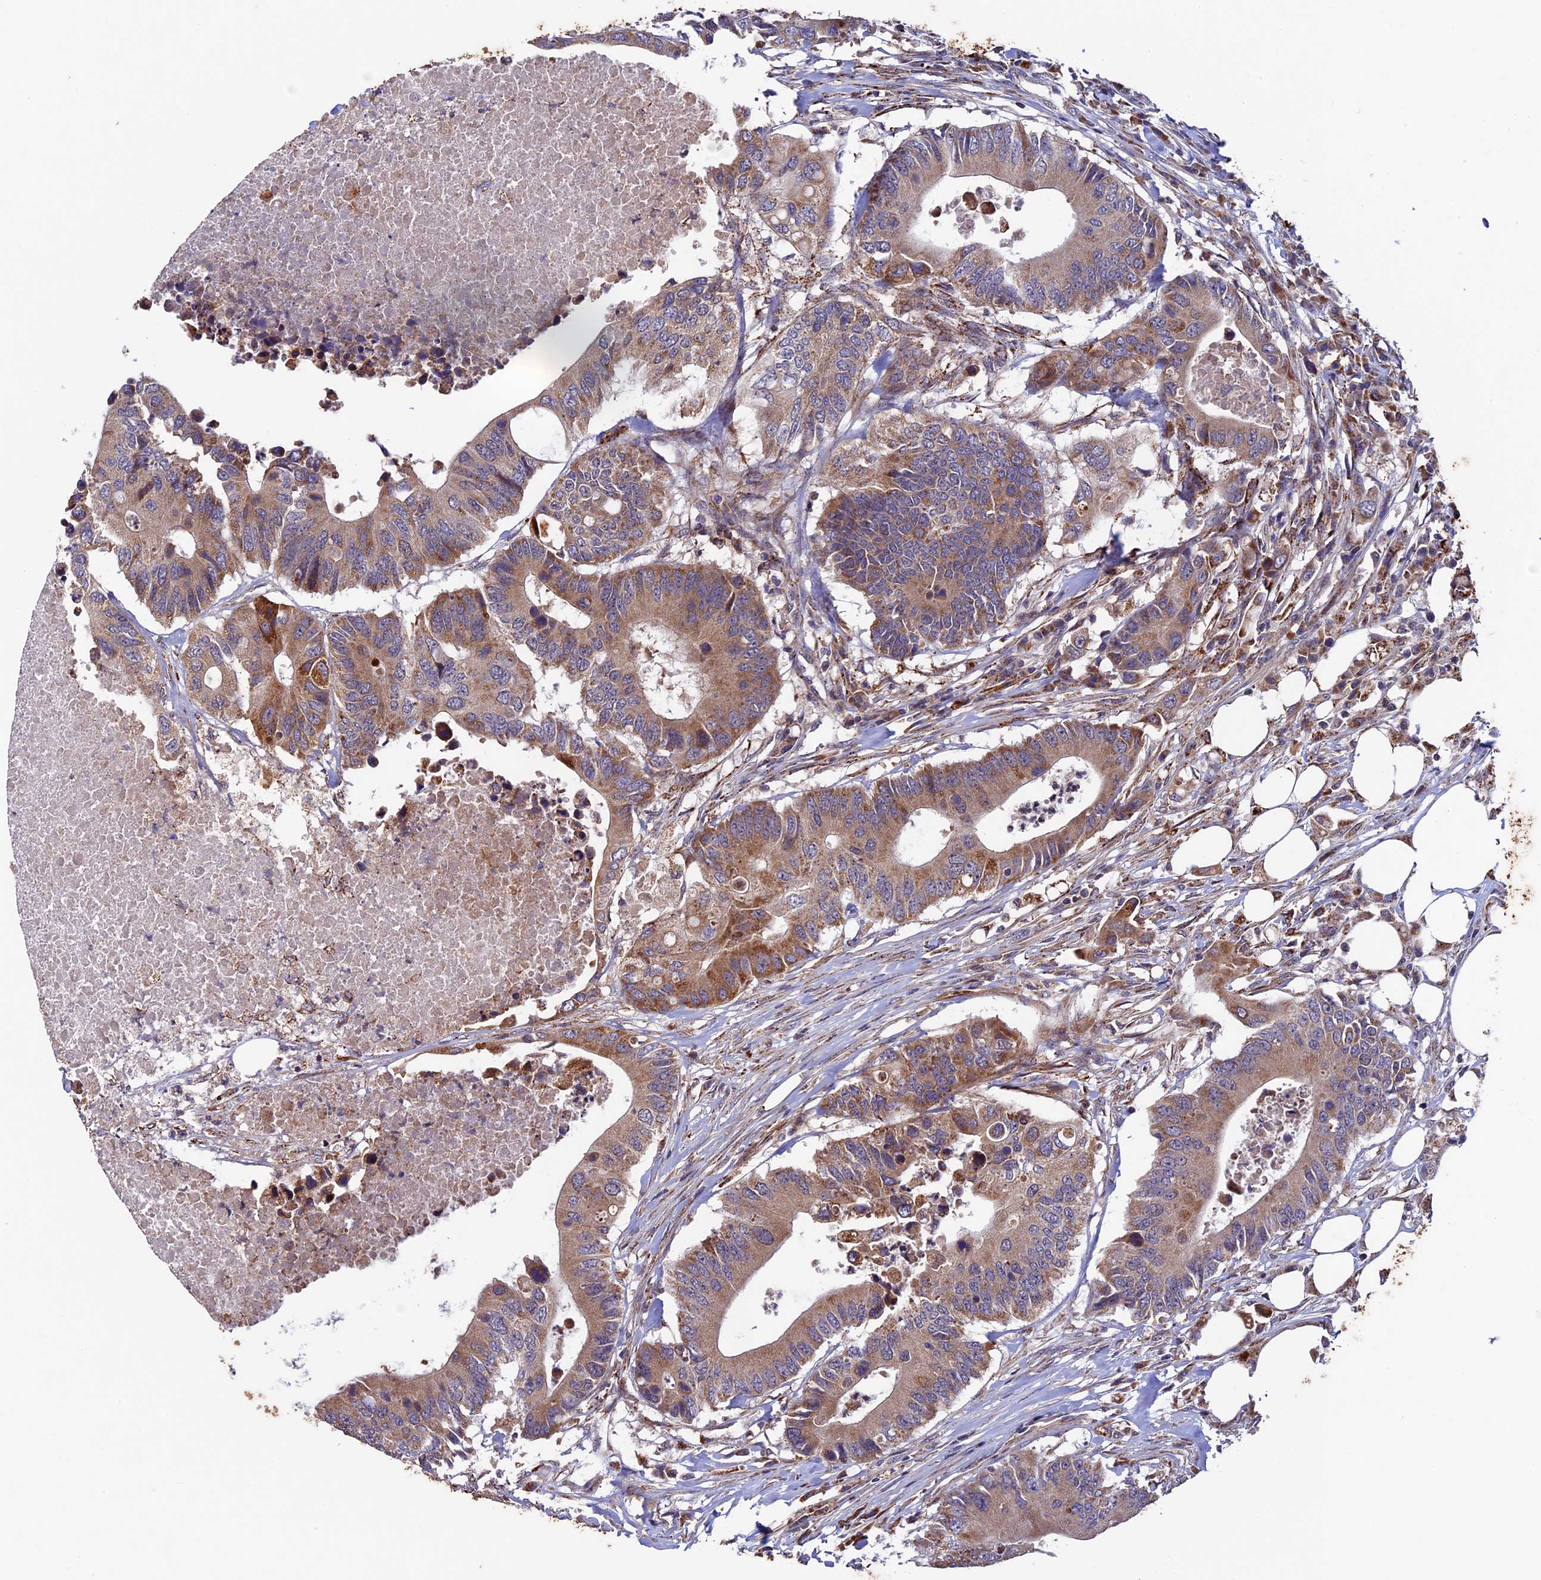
{"staining": {"intensity": "moderate", "quantity": ">75%", "location": "cytoplasmic/membranous"}, "tissue": "colorectal cancer", "cell_type": "Tumor cells", "image_type": "cancer", "snomed": [{"axis": "morphology", "description": "Adenocarcinoma, NOS"}, {"axis": "topography", "description": "Colon"}], "caption": "Protein staining by IHC demonstrates moderate cytoplasmic/membranous positivity in about >75% of tumor cells in colorectal cancer.", "gene": "RNF17", "patient": {"sex": "male", "age": 71}}